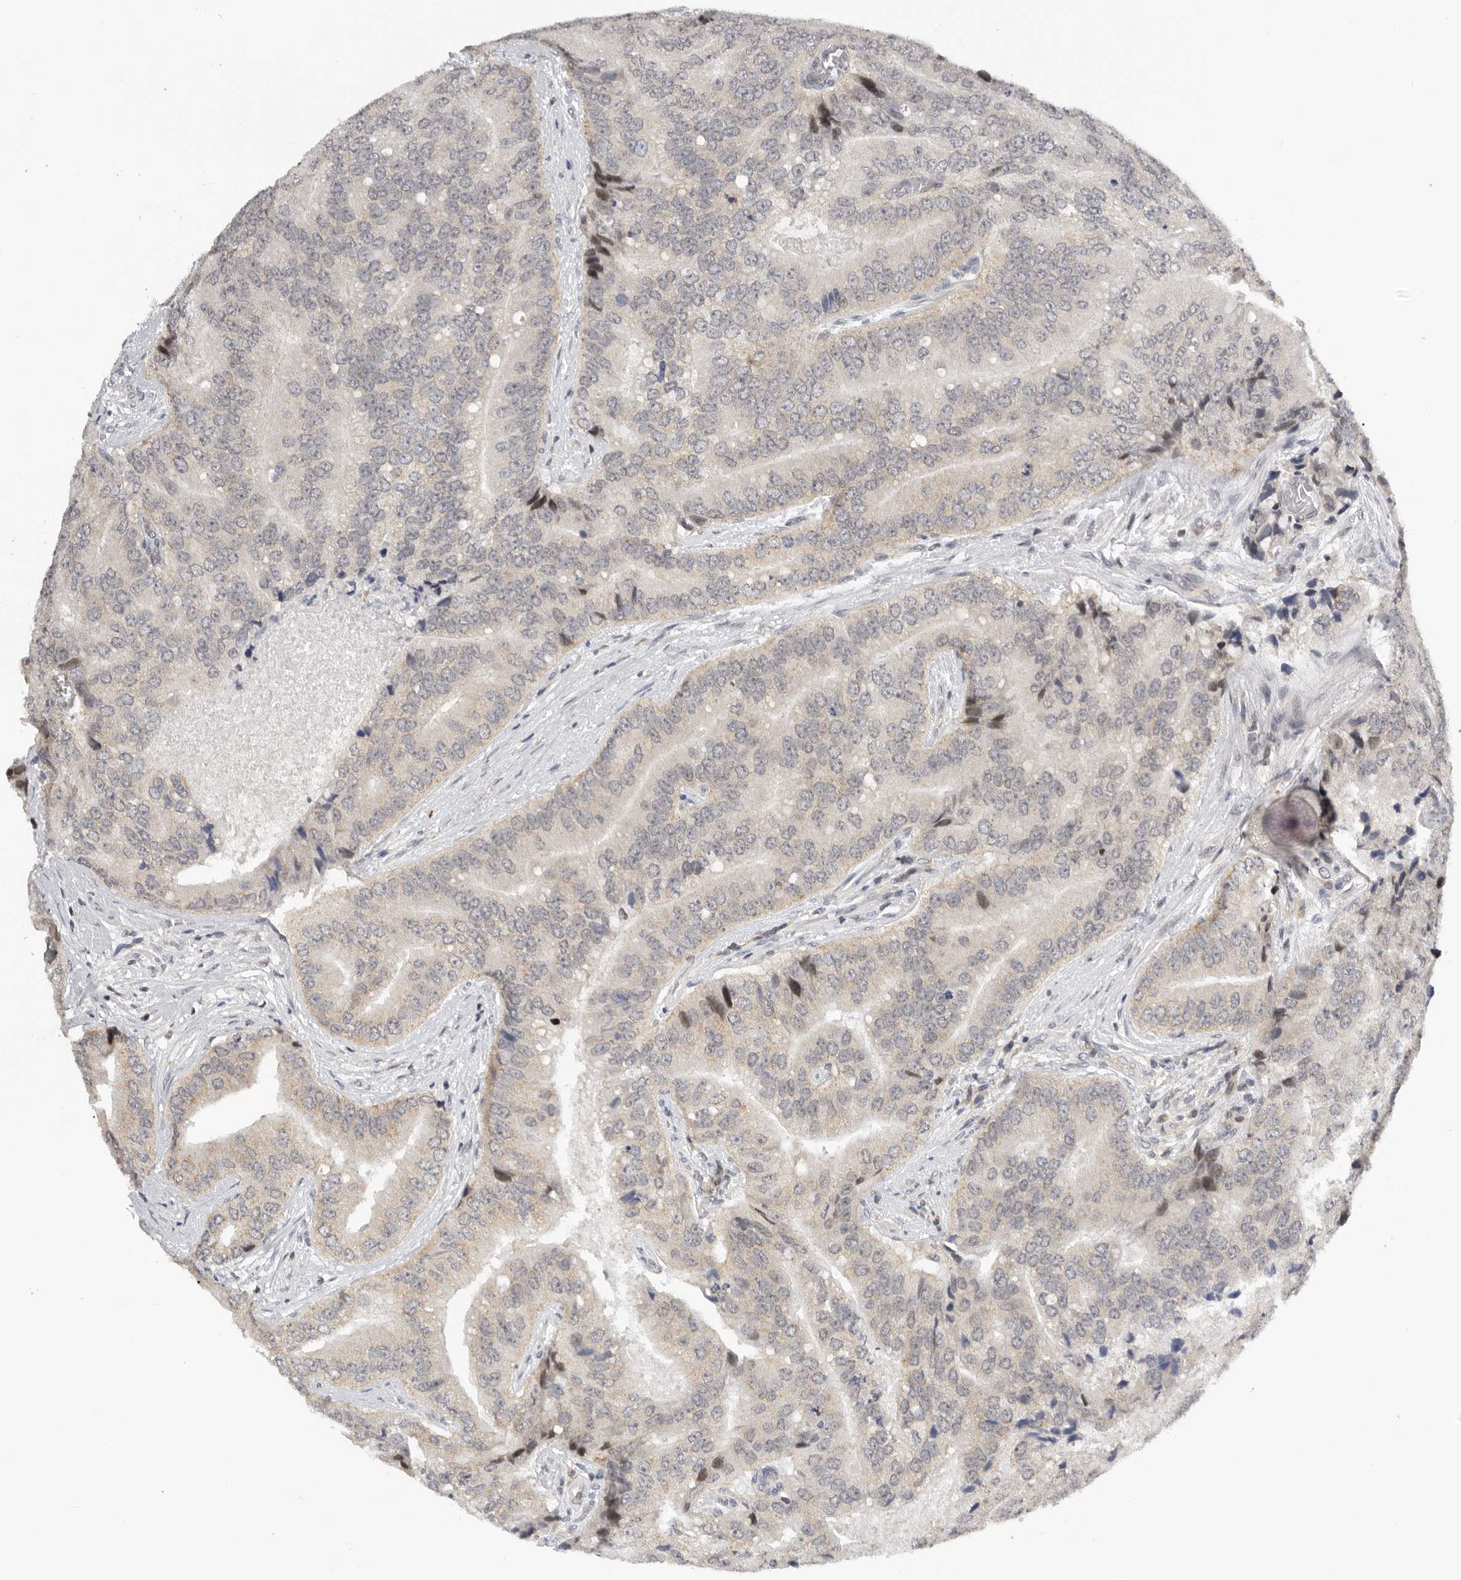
{"staining": {"intensity": "negative", "quantity": "none", "location": "none"}, "tissue": "prostate cancer", "cell_type": "Tumor cells", "image_type": "cancer", "snomed": [{"axis": "morphology", "description": "Adenocarcinoma, High grade"}, {"axis": "topography", "description": "Prostate"}], "caption": "This histopathology image is of prostate cancer stained with IHC to label a protein in brown with the nuclei are counter-stained blue. There is no expression in tumor cells. Nuclei are stained in blue.", "gene": "KIF2B", "patient": {"sex": "male", "age": 70}}